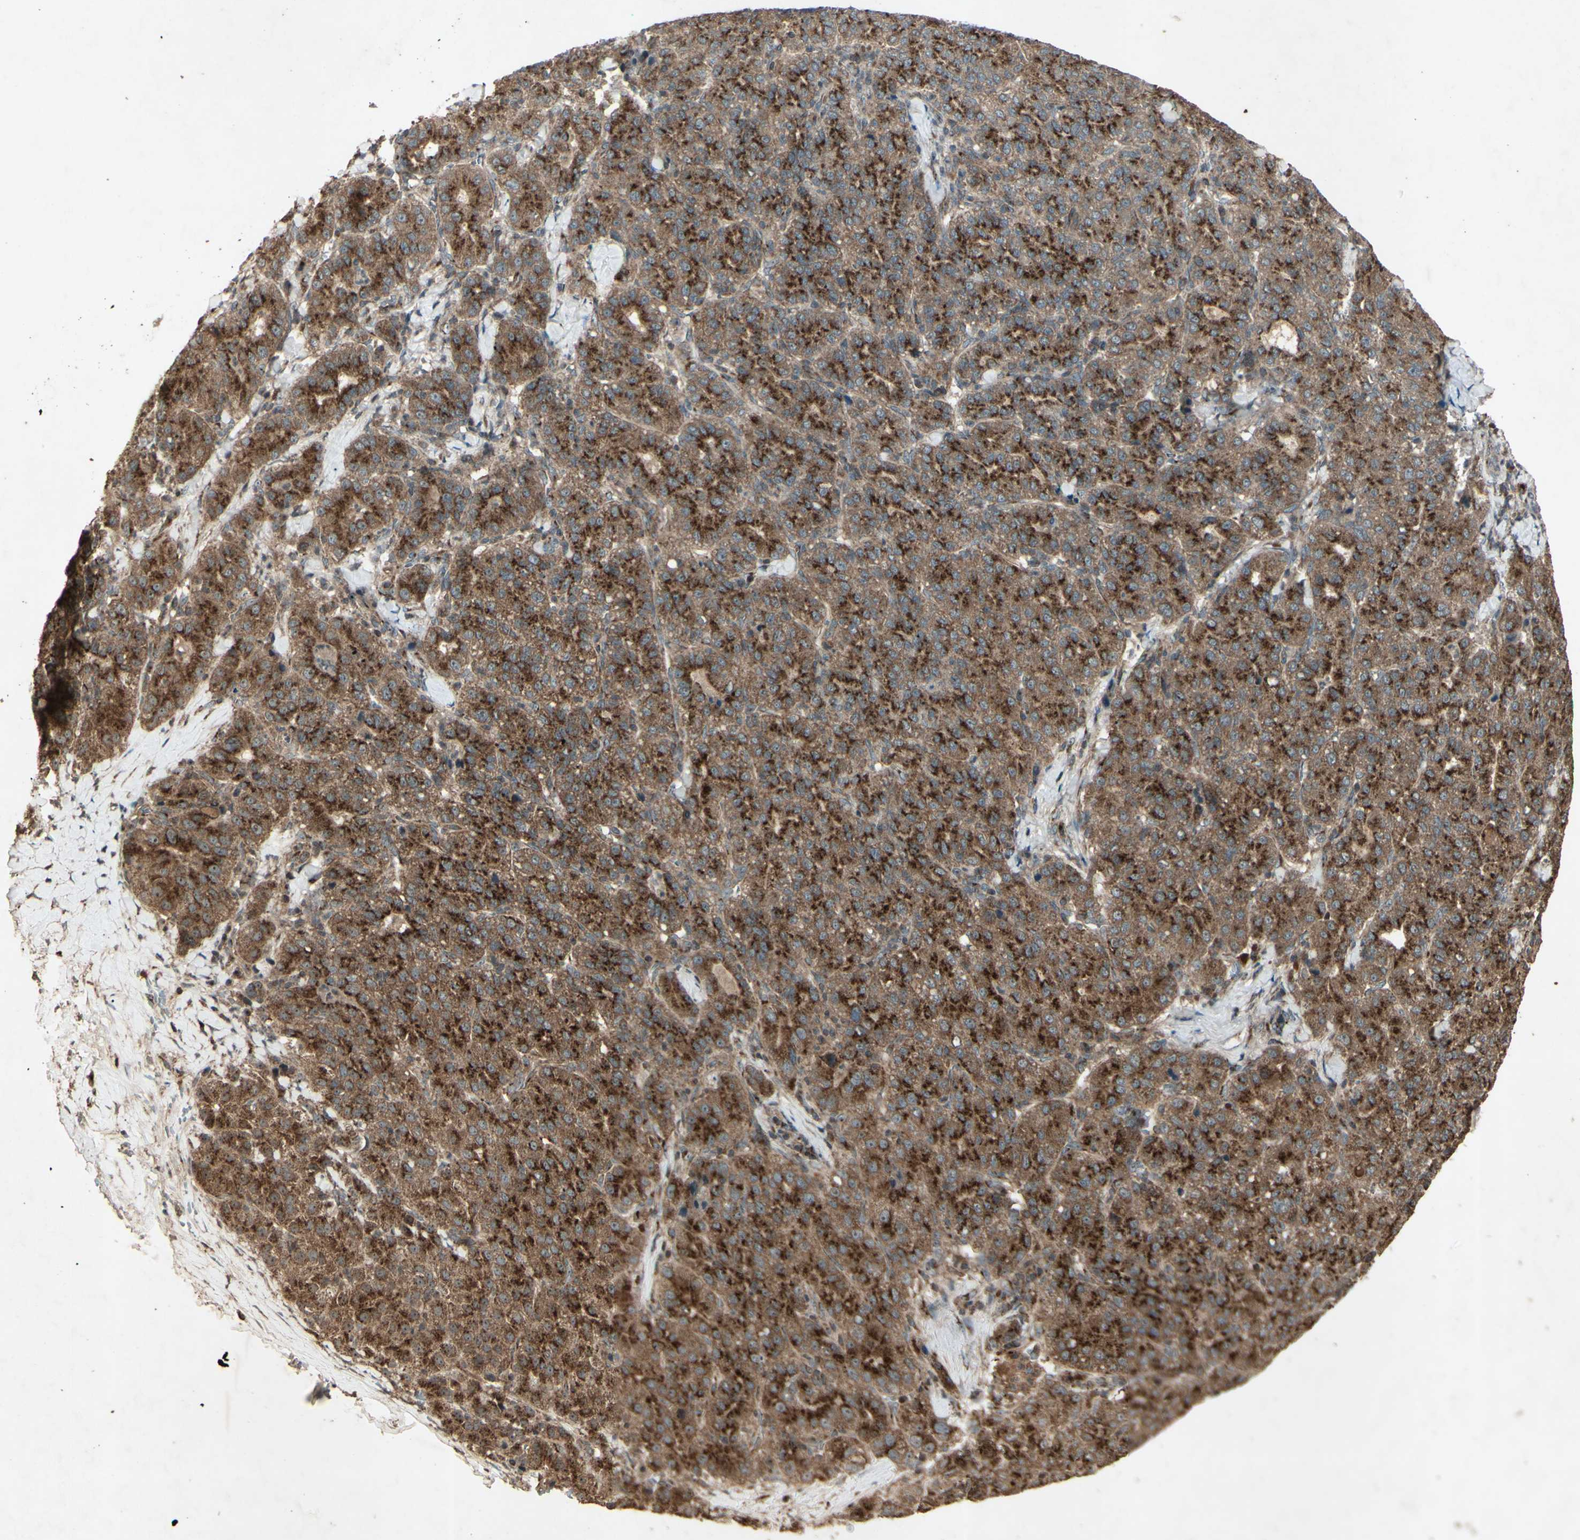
{"staining": {"intensity": "strong", "quantity": ">75%", "location": "cytoplasmic/membranous"}, "tissue": "liver cancer", "cell_type": "Tumor cells", "image_type": "cancer", "snomed": [{"axis": "morphology", "description": "Carcinoma, Hepatocellular, NOS"}, {"axis": "topography", "description": "Liver"}], "caption": "Immunohistochemical staining of human liver cancer (hepatocellular carcinoma) displays high levels of strong cytoplasmic/membranous protein expression in approximately >75% of tumor cells.", "gene": "AP1G1", "patient": {"sex": "male", "age": 65}}